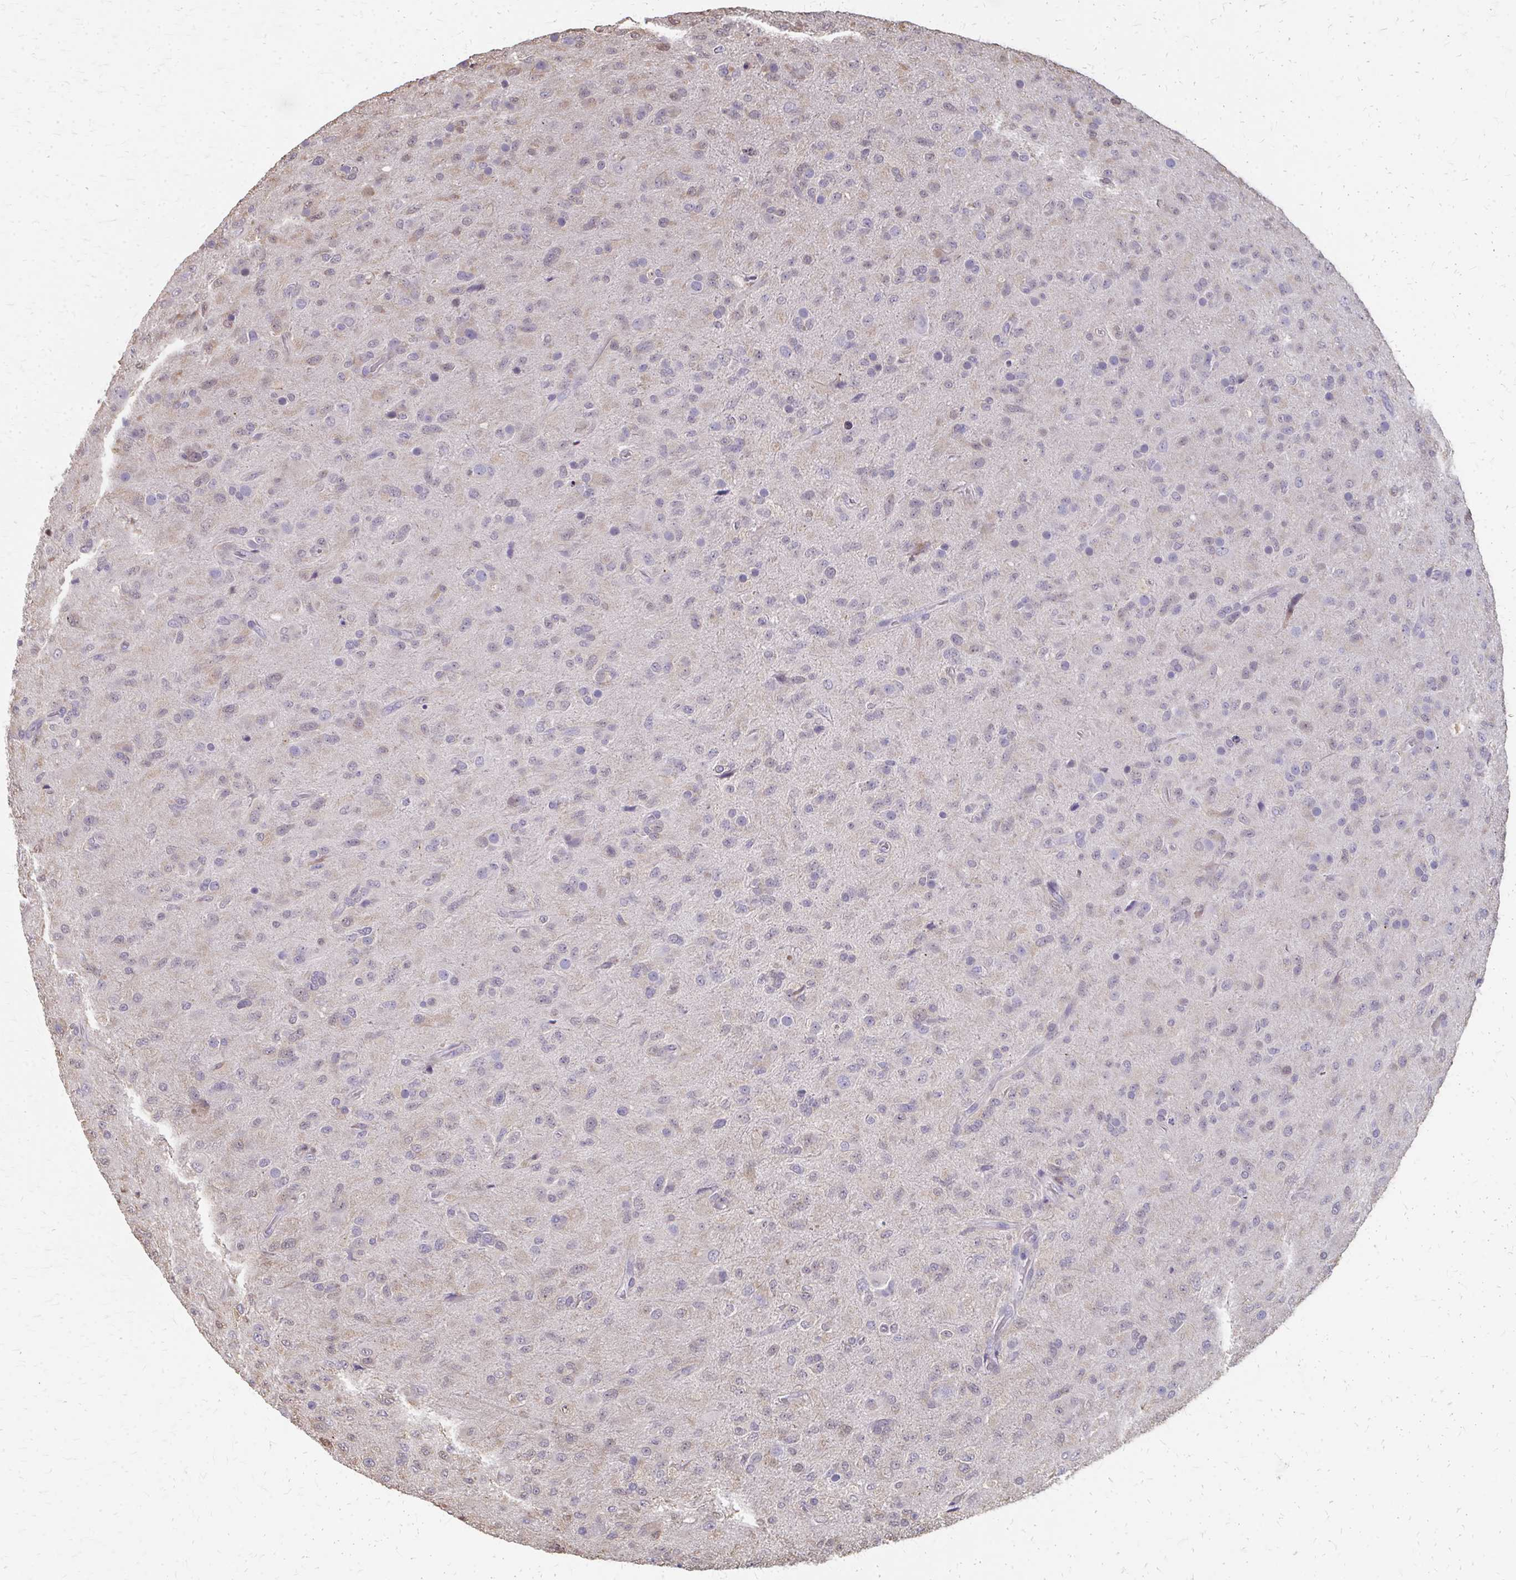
{"staining": {"intensity": "negative", "quantity": "none", "location": "none"}, "tissue": "glioma", "cell_type": "Tumor cells", "image_type": "cancer", "snomed": [{"axis": "morphology", "description": "Glioma, malignant, Low grade"}, {"axis": "topography", "description": "Brain"}], "caption": "Immunohistochemical staining of low-grade glioma (malignant) exhibits no significant positivity in tumor cells.", "gene": "RABGAP1L", "patient": {"sex": "male", "age": 65}}